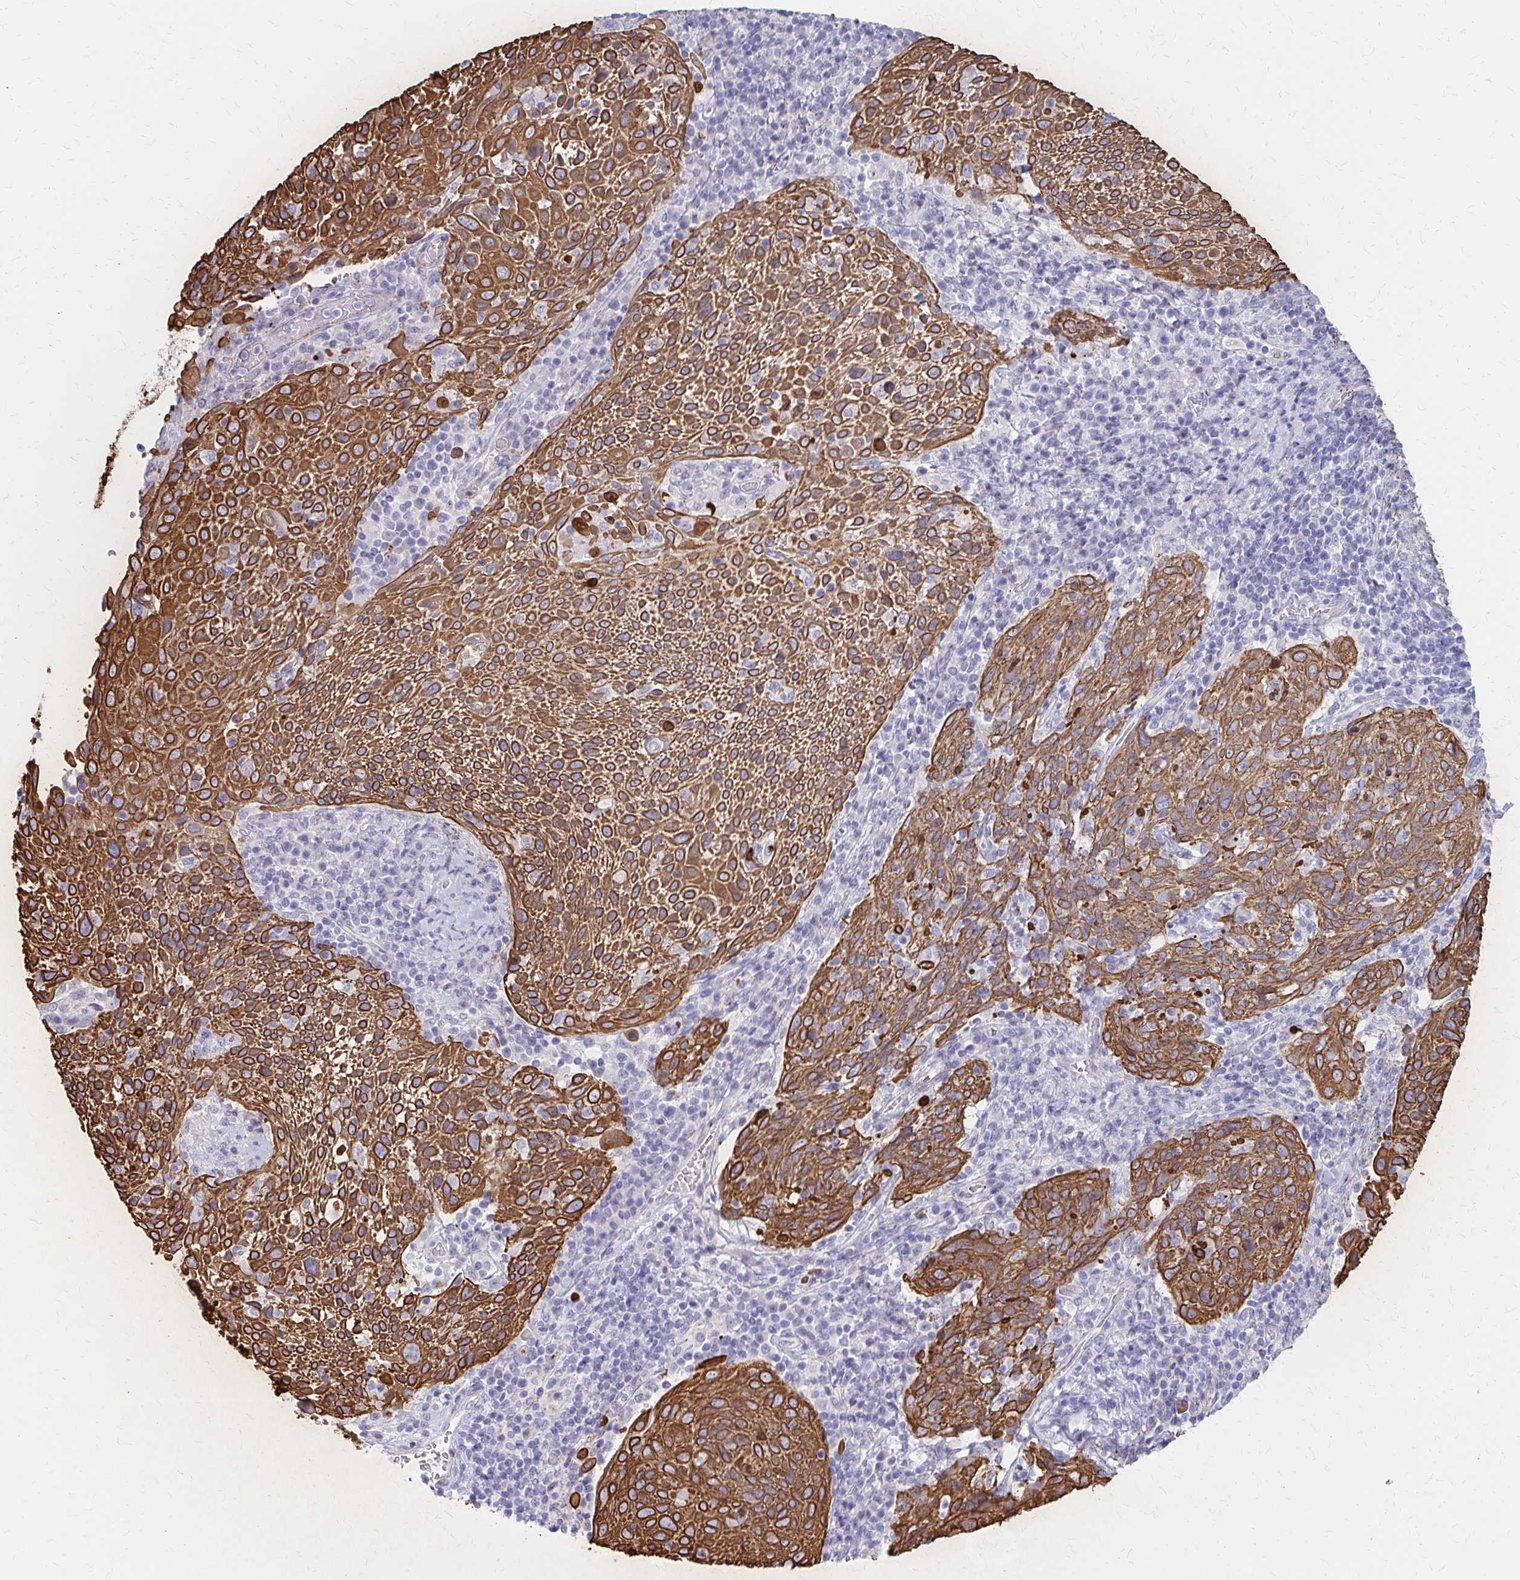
{"staining": {"intensity": "strong", "quantity": ">75%", "location": "cytoplasmic/membranous"}, "tissue": "cervical cancer", "cell_type": "Tumor cells", "image_type": "cancer", "snomed": [{"axis": "morphology", "description": "Squamous cell carcinoma, NOS"}, {"axis": "topography", "description": "Cervix"}], "caption": "Immunohistochemistry (DAB) staining of human cervical cancer demonstrates strong cytoplasmic/membranous protein positivity in approximately >75% of tumor cells.", "gene": "GLYATL2", "patient": {"sex": "female", "age": 61}}